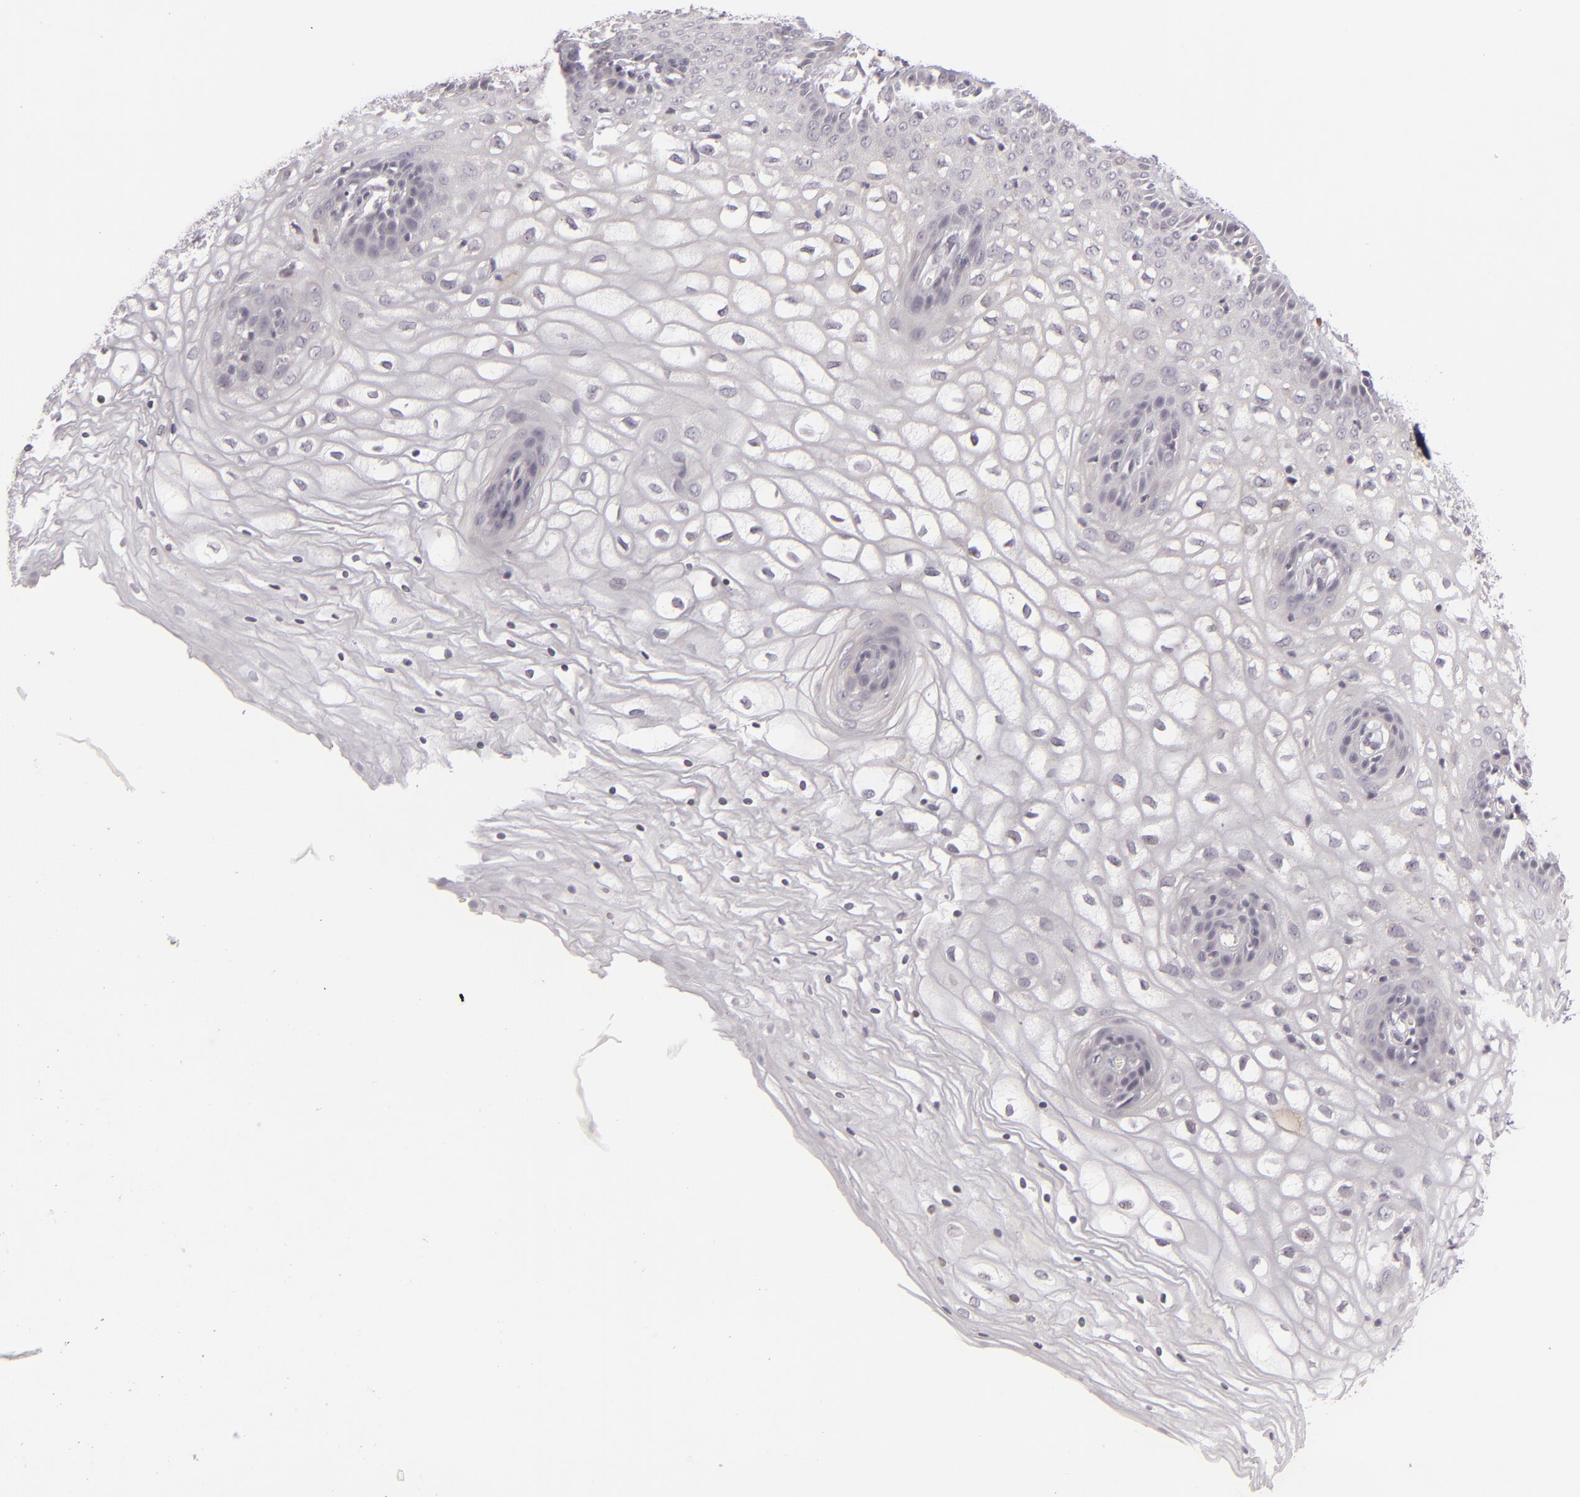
{"staining": {"intensity": "negative", "quantity": "none", "location": "none"}, "tissue": "vagina", "cell_type": "Squamous epithelial cells", "image_type": "normal", "snomed": [{"axis": "morphology", "description": "Normal tissue, NOS"}, {"axis": "topography", "description": "Vagina"}], "caption": "A high-resolution histopathology image shows immunohistochemistry staining of unremarkable vagina, which reveals no significant positivity in squamous epithelial cells.", "gene": "SIX1", "patient": {"sex": "female", "age": 34}}